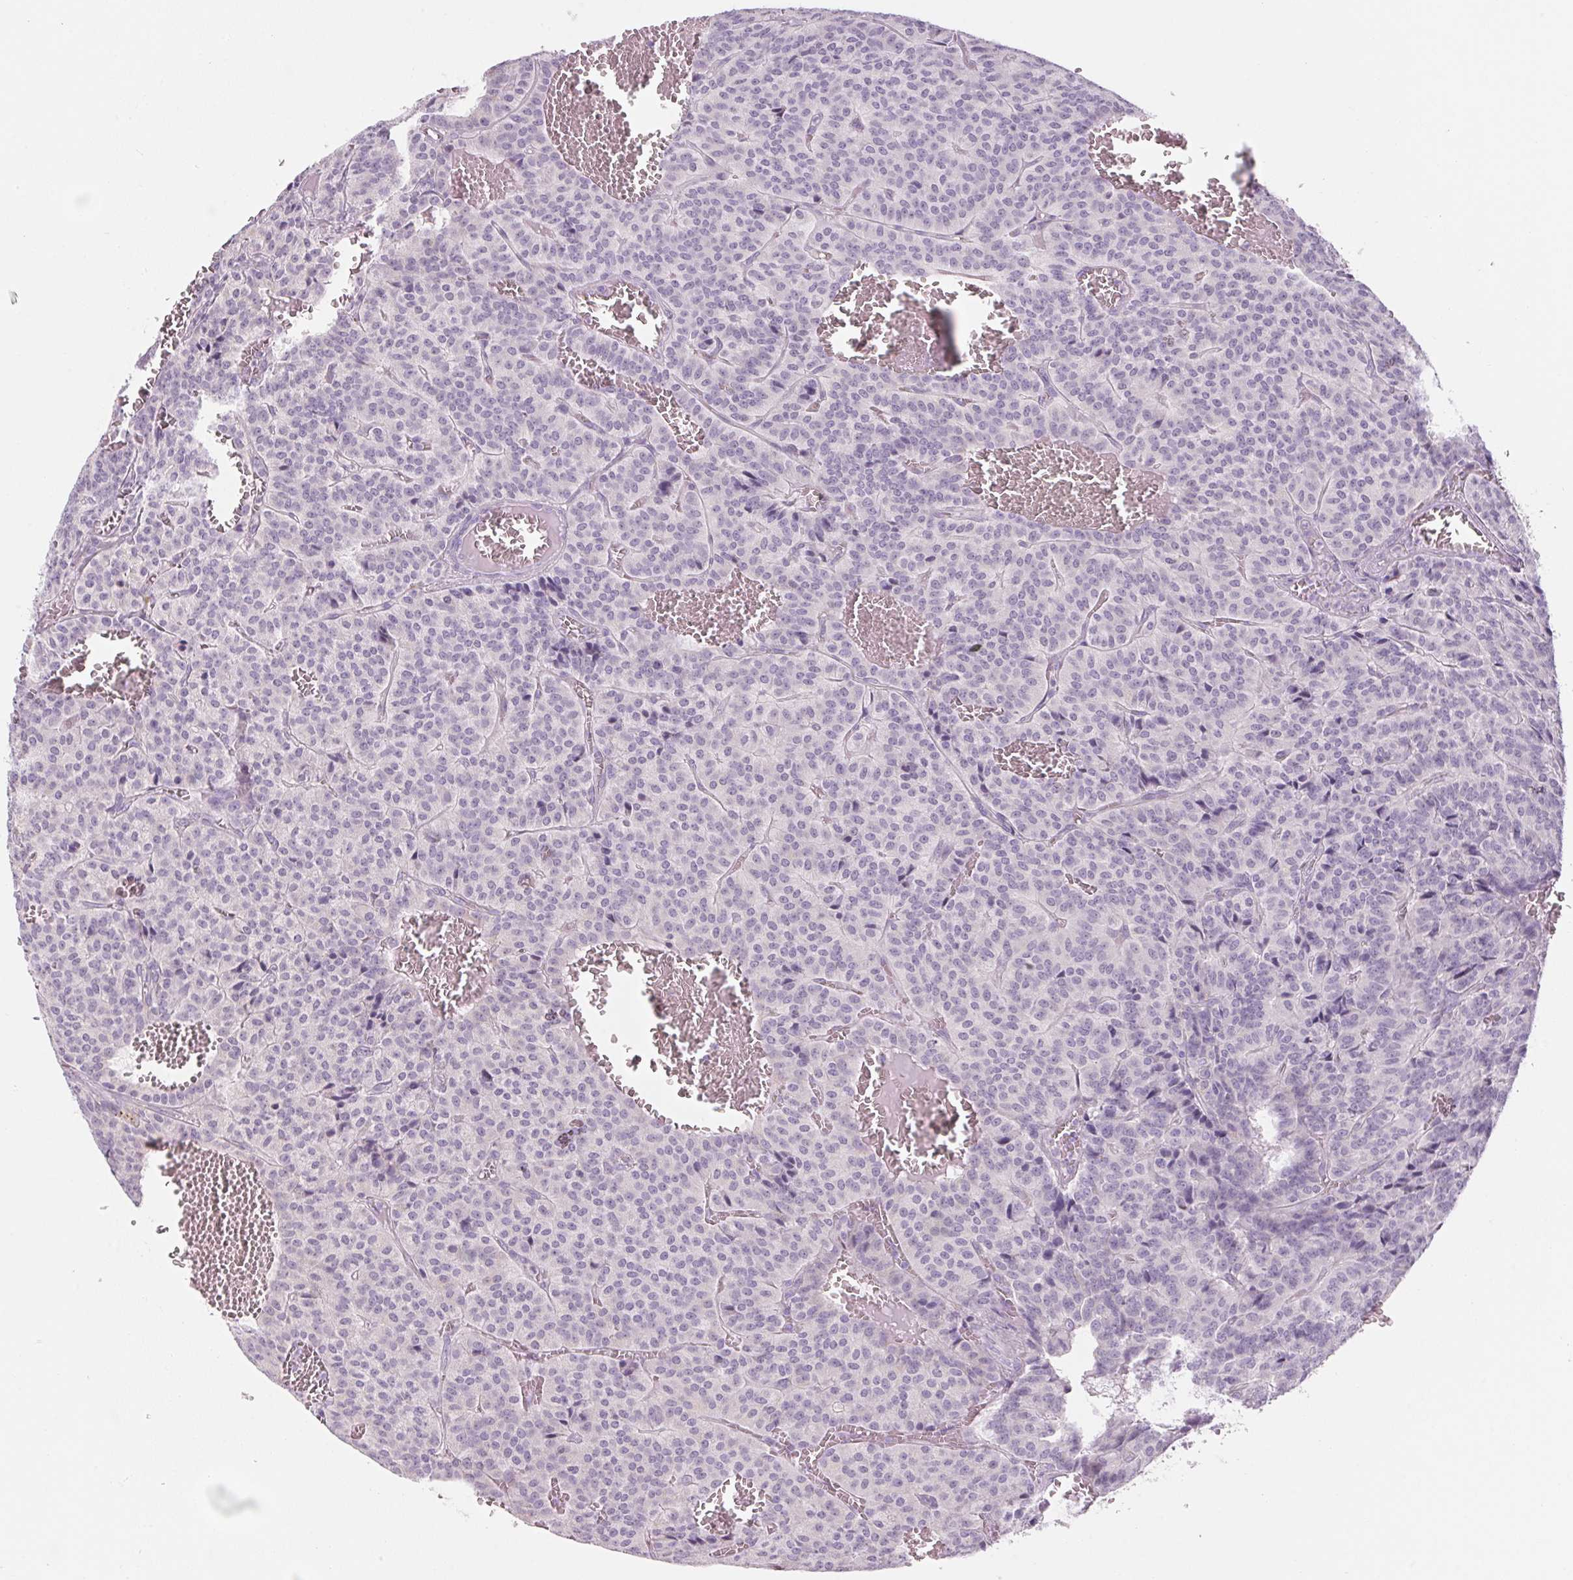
{"staining": {"intensity": "negative", "quantity": "none", "location": "none"}, "tissue": "carcinoid", "cell_type": "Tumor cells", "image_type": "cancer", "snomed": [{"axis": "morphology", "description": "Carcinoid, malignant, NOS"}, {"axis": "topography", "description": "Lung"}], "caption": "An image of carcinoid (malignant) stained for a protein exhibits no brown staining in tumor cells.", "gene": "RPTN", "patient": {"sex": "male", "age": 70}}